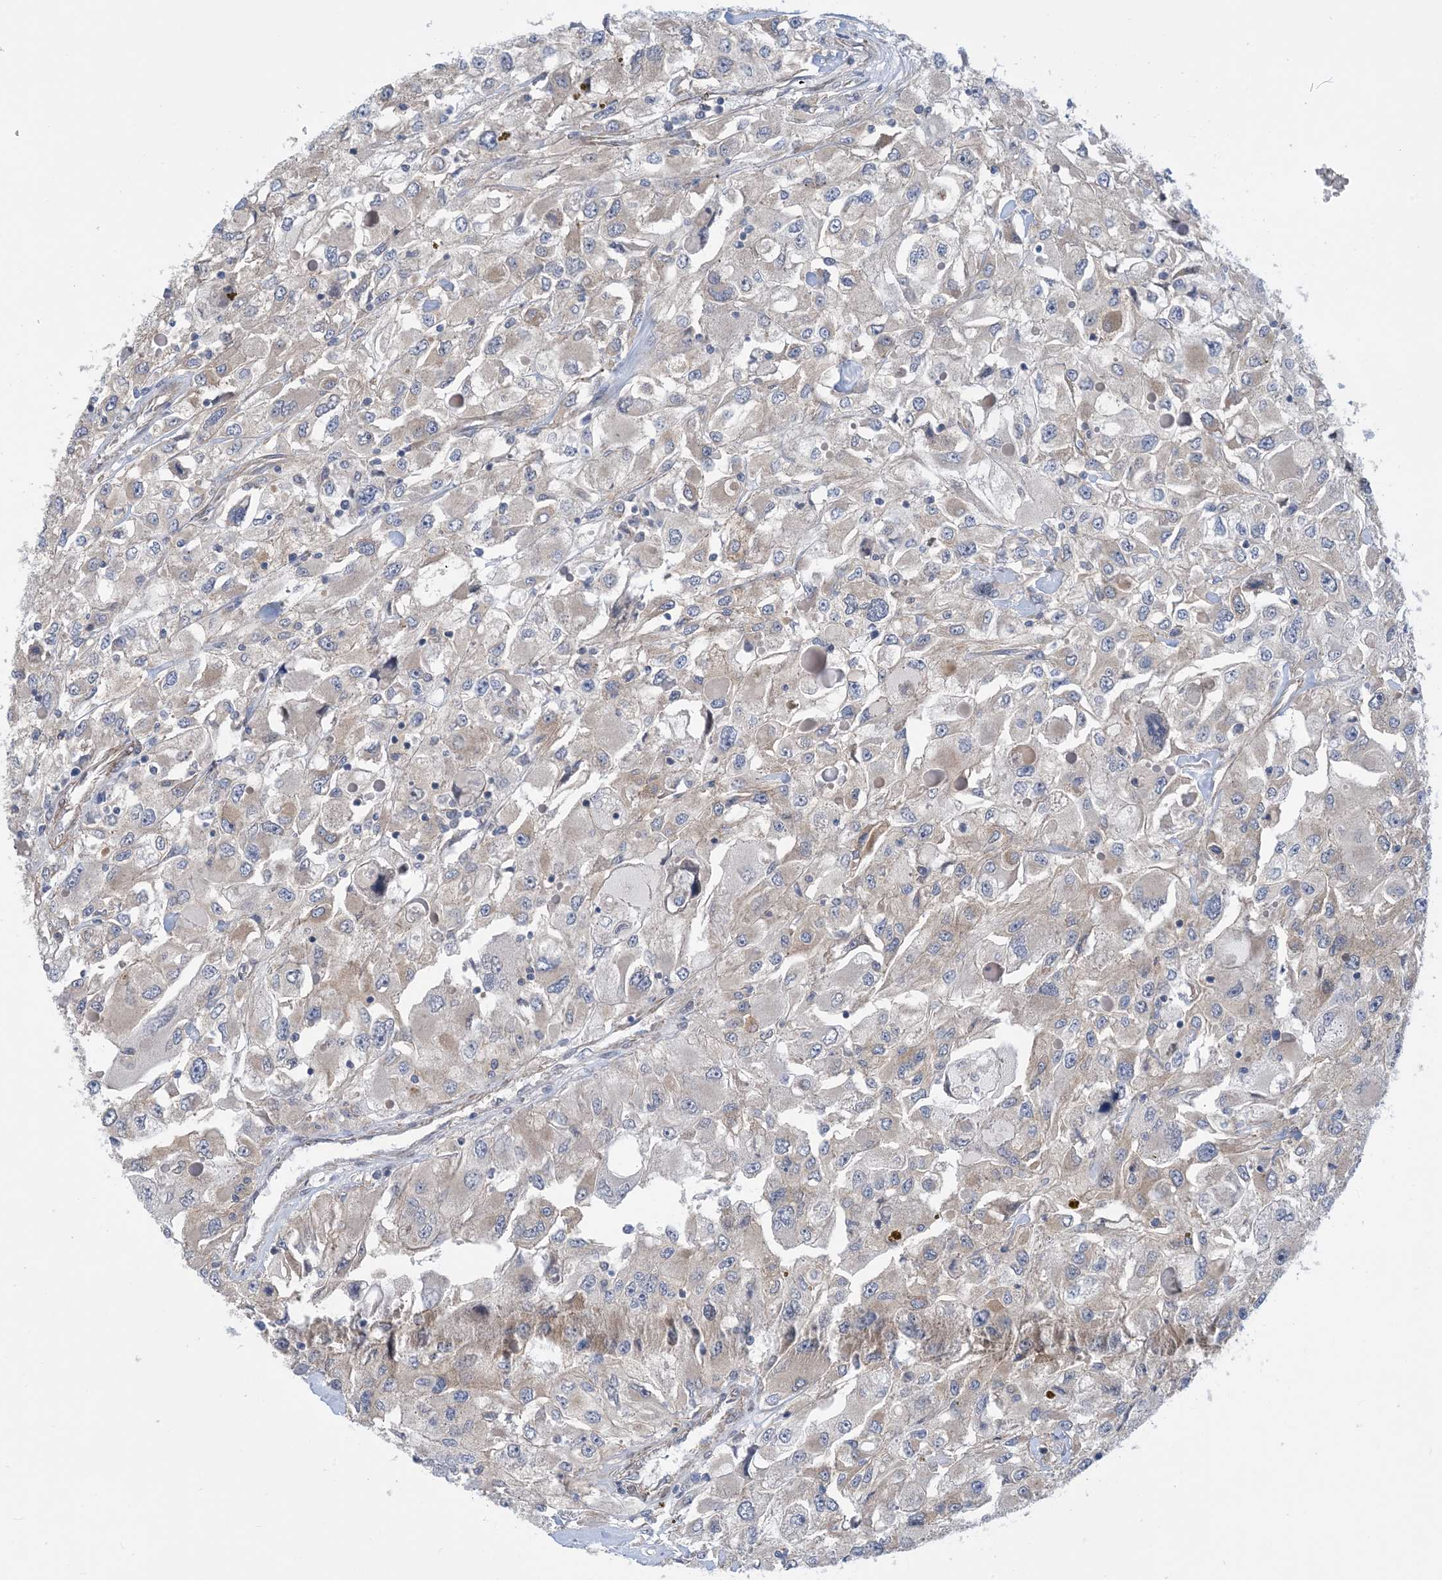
{"staining": {"intensity": "weak", "quantity": "<25%", "location": "cytoplasmic/membranous"}, "tissue": "renal cancer", "cell_type": "Tumor cells", "image_type": "cancer", "snomed": [{"axis": "morphology", "description": "Adenocarcinoma, NOS"}, {"axis": "topography", "description": "Kidney"}], "caption": "The immunohistochemistry (IHC) image has no significant expression in tumor cells of adenocarcinoma (renal) tissue.", "gene": "EHBP1", "patient": {"sex": "female", "age": 52}}